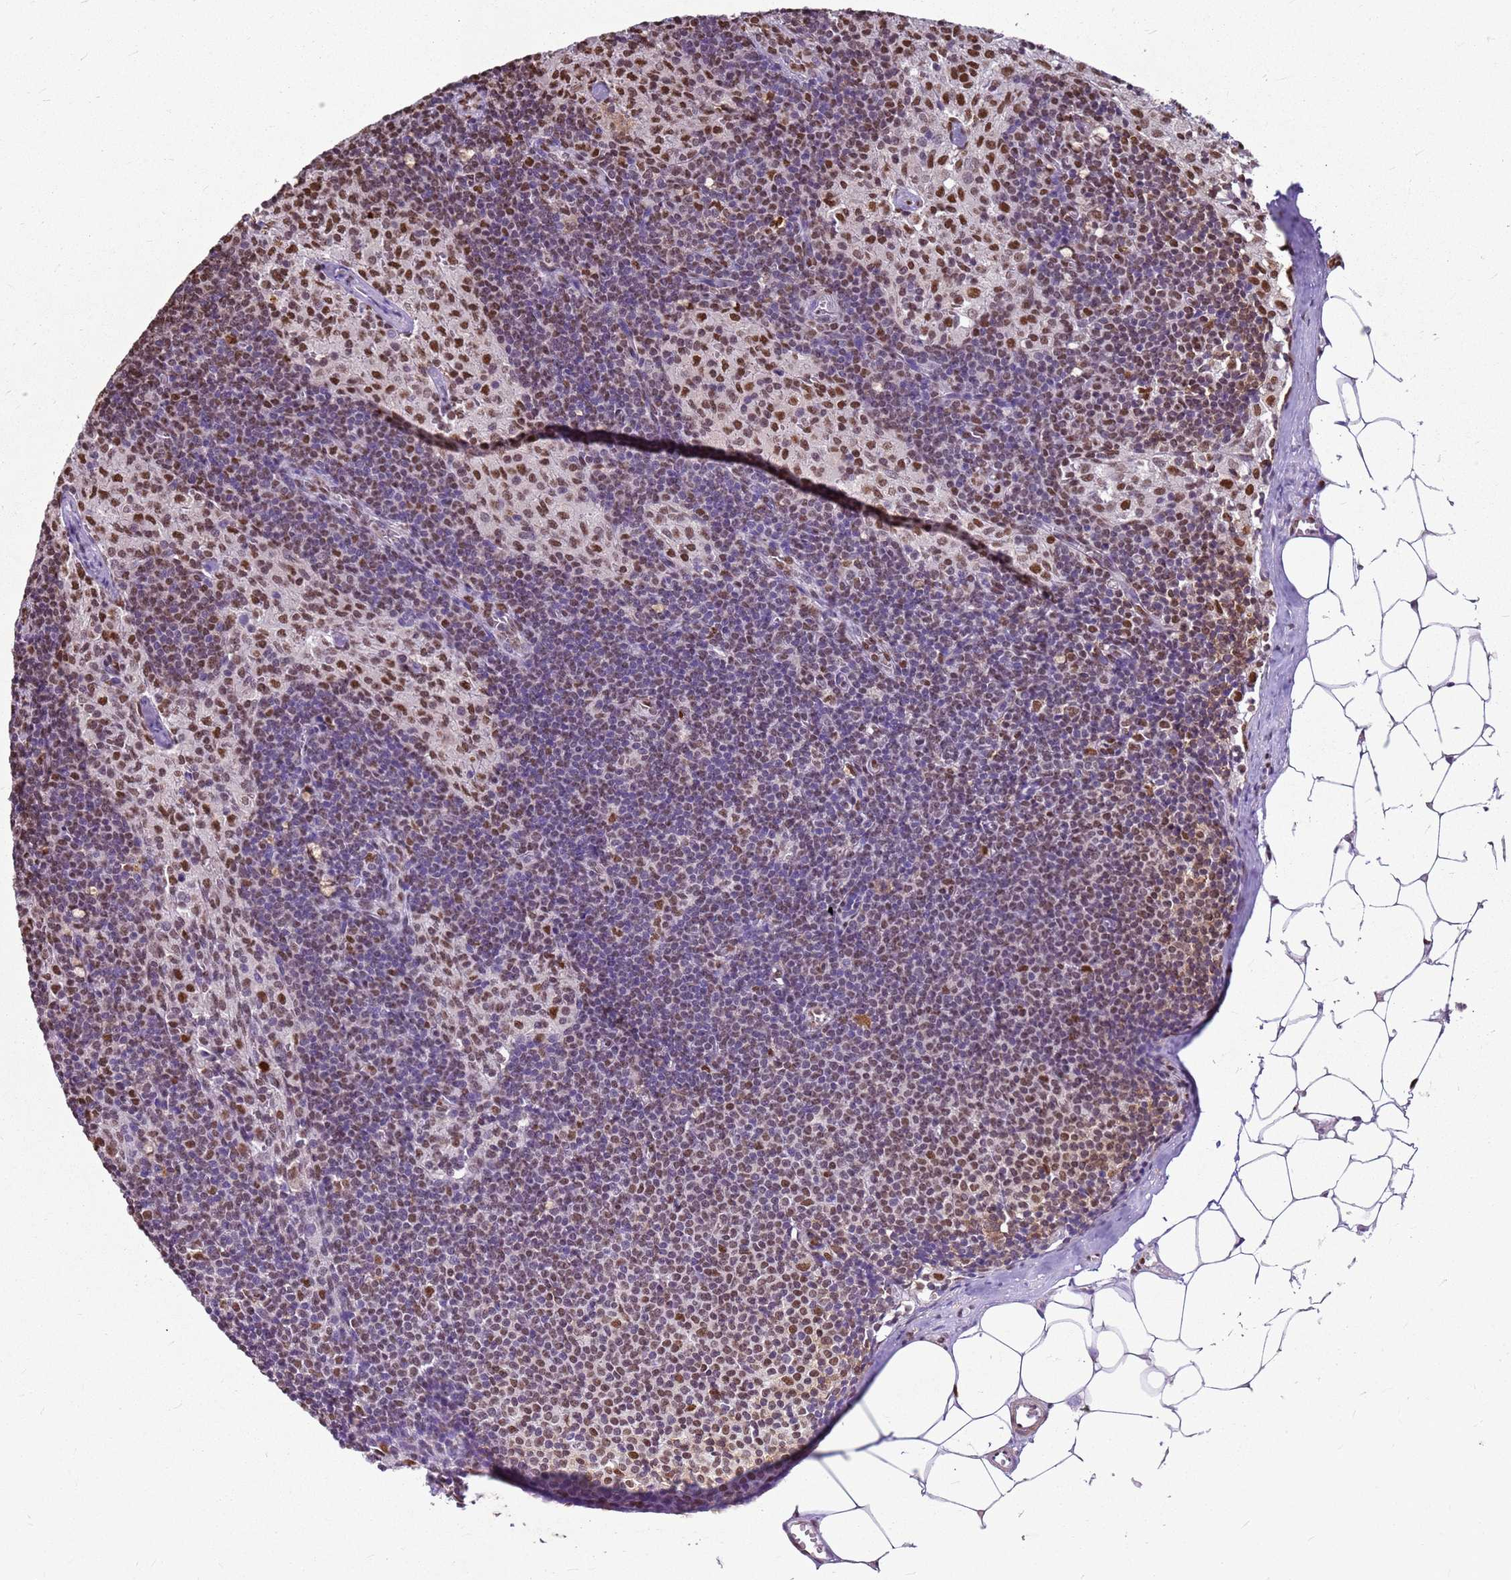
{"staining": {"intensity": "moderate", "quantity": "<25%", "location": "nuclear"}, "tissue": "lymph node", "cell_type": "Germinal center cells", "image_type": "normal", "snomed": [{"axis": "morphology", "description": "Normal tissue, NOS"}, {"axis": "topography", "description": "Lymph node"}], "caption": "Immunohistochemistry (DAB (3,3'-diaminobenzidine)) staining of benign human lymph node reveals moderate nuclear protein staining in approximately <25% of germinal center cells.", "gene": "APEX1", "patient": {"sex": "female", "age": 42}}